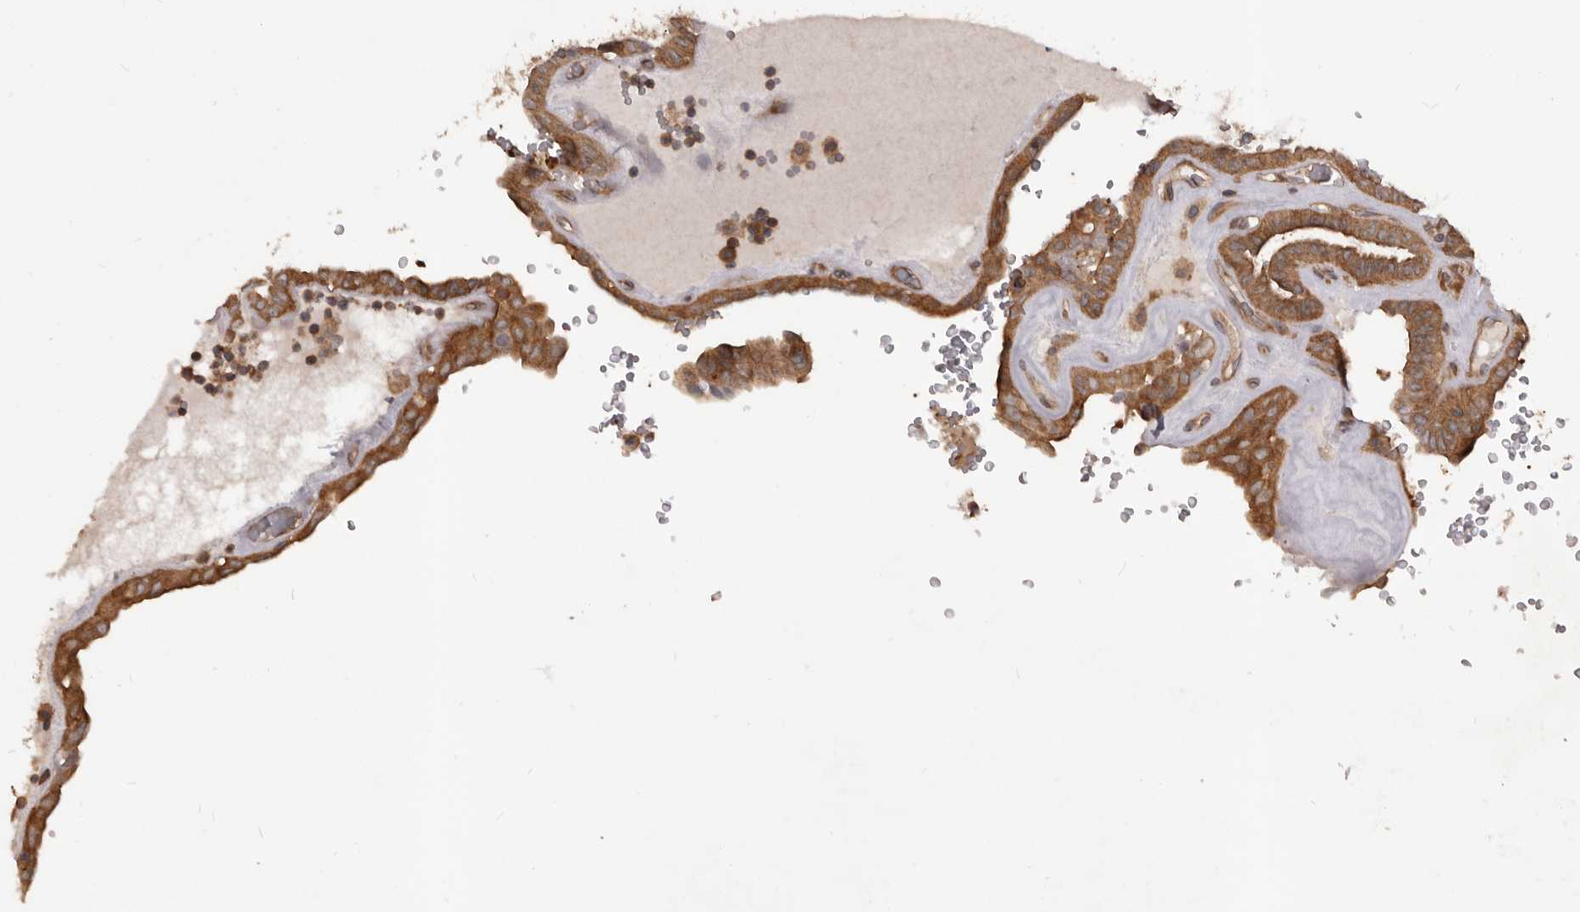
{"staining": {"intensity": "moderate", "quantity": ">75%", "location": "cytoplasmic/membranous"}, "tissue": "thyroid cancer", "cell_type": "Tumor cells", "image_type": "cancer", "snomed": [{"axis": "morphology", "description": "Papillary adenocarcinoma, NOS"}, {"axis": "topography", "description": "Thyroid gland"}], "caption": "There is medium levels of moderate cytoplasmic/membranous staining in tumor cells of papillary adenocarcinoma (thyroid), as demonstrated by immunohistochemical staining (brown color).", "gene": "HBS1L", "patient": {"sex": "male", "age": 77}}